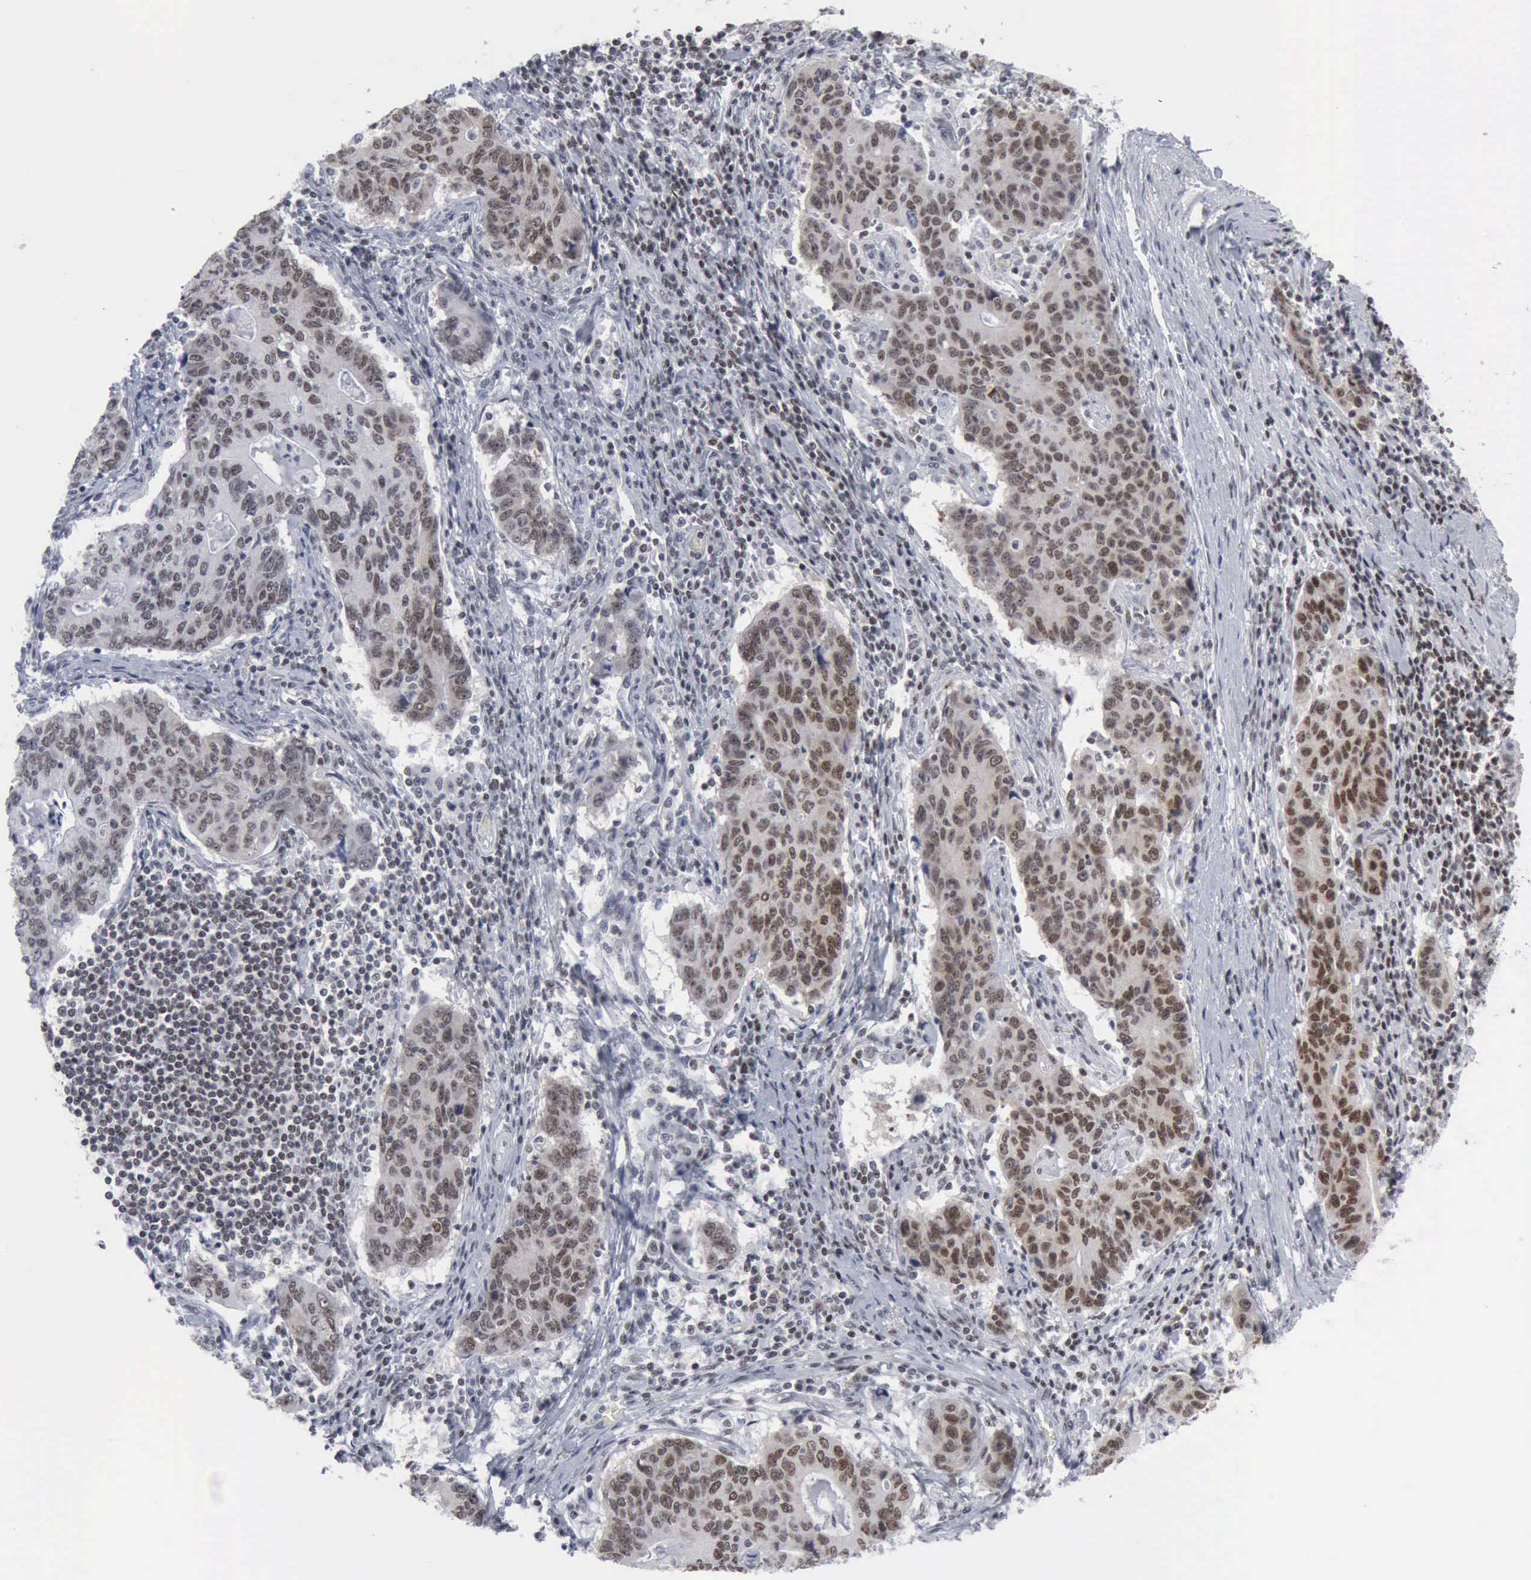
{"staining": {"intensity": "moderate", "quantity": ">75%", "location": "nuclear"}, "tissue": "stomach cancer", "cell_type": "Tumor cells", "image_type": "cancer", "snomed": [{"axis": "morphology", "description": "Adenocarcinoma, NOS"}, {"axis": "topography", "description": "Esophagus"}, {"axis": "topography", "description": "Stomach"}], "caption": "This is a photomicrograph of IHC staining of stomach adenocarcinoma, which shows moderate staining in the nuclear of tumor cells.", "gene": "XPA", "patient": {"sex": "male", "age": 74}}